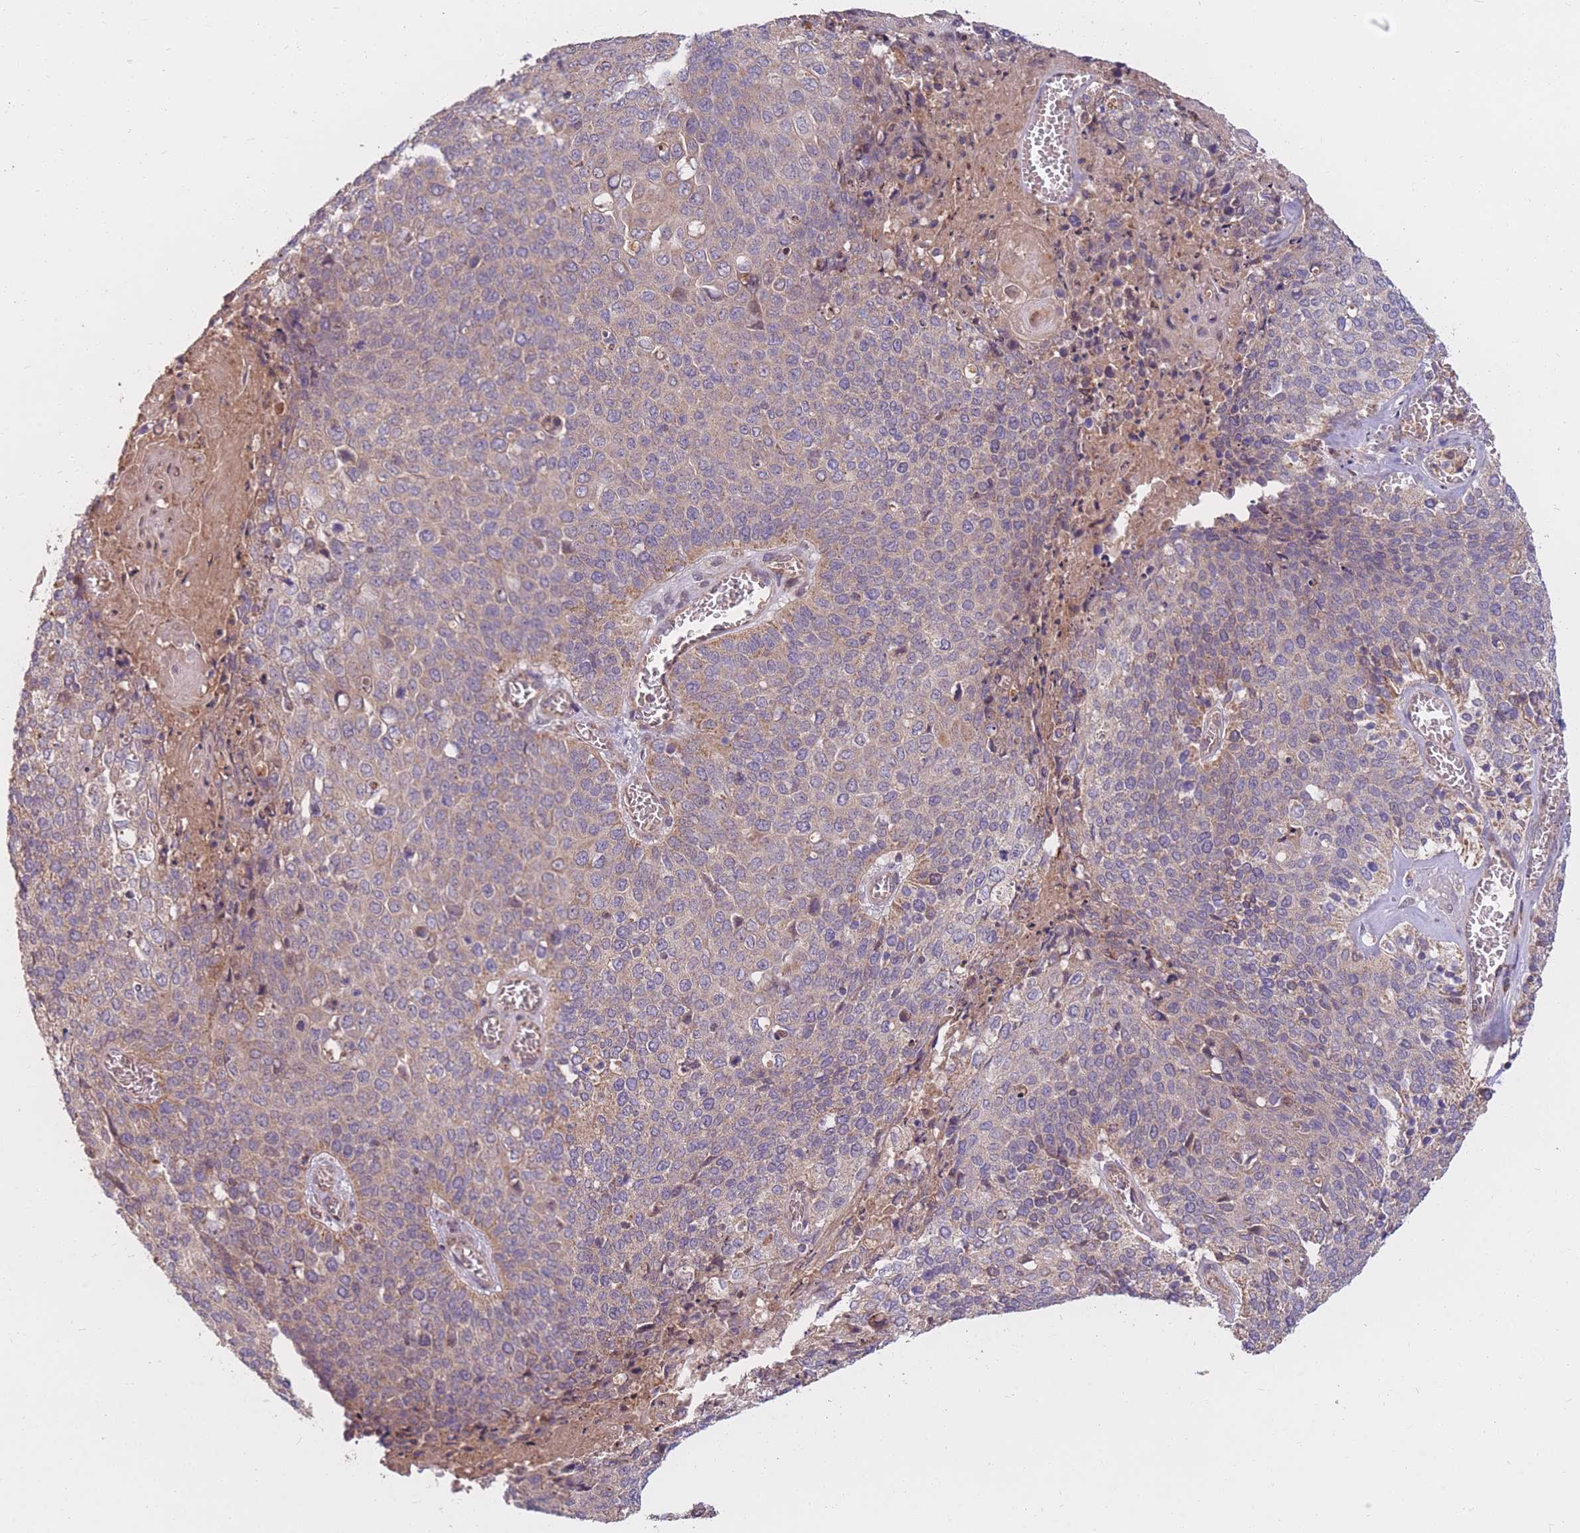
{"staining": {"intensity": "weak", "quantity": "<25%", "location": "cytoplasmic/membranous"}, "tissue": "cervical cancer", "cell_type": "Tumor cells", "image_type": "cancer", "snomed": [{"axis": "morphology", "description": "Squamous cell carcinoma, NOS"}, {"axis": "topography", "description": "Cervix"}], "caption": "The immunohistochemistry (IHC) image has no significant positivity in tumor cells of cervical cancer tissue.", "gene": "PTPMT1", "patient": {"sex": "female", "age": 39}}